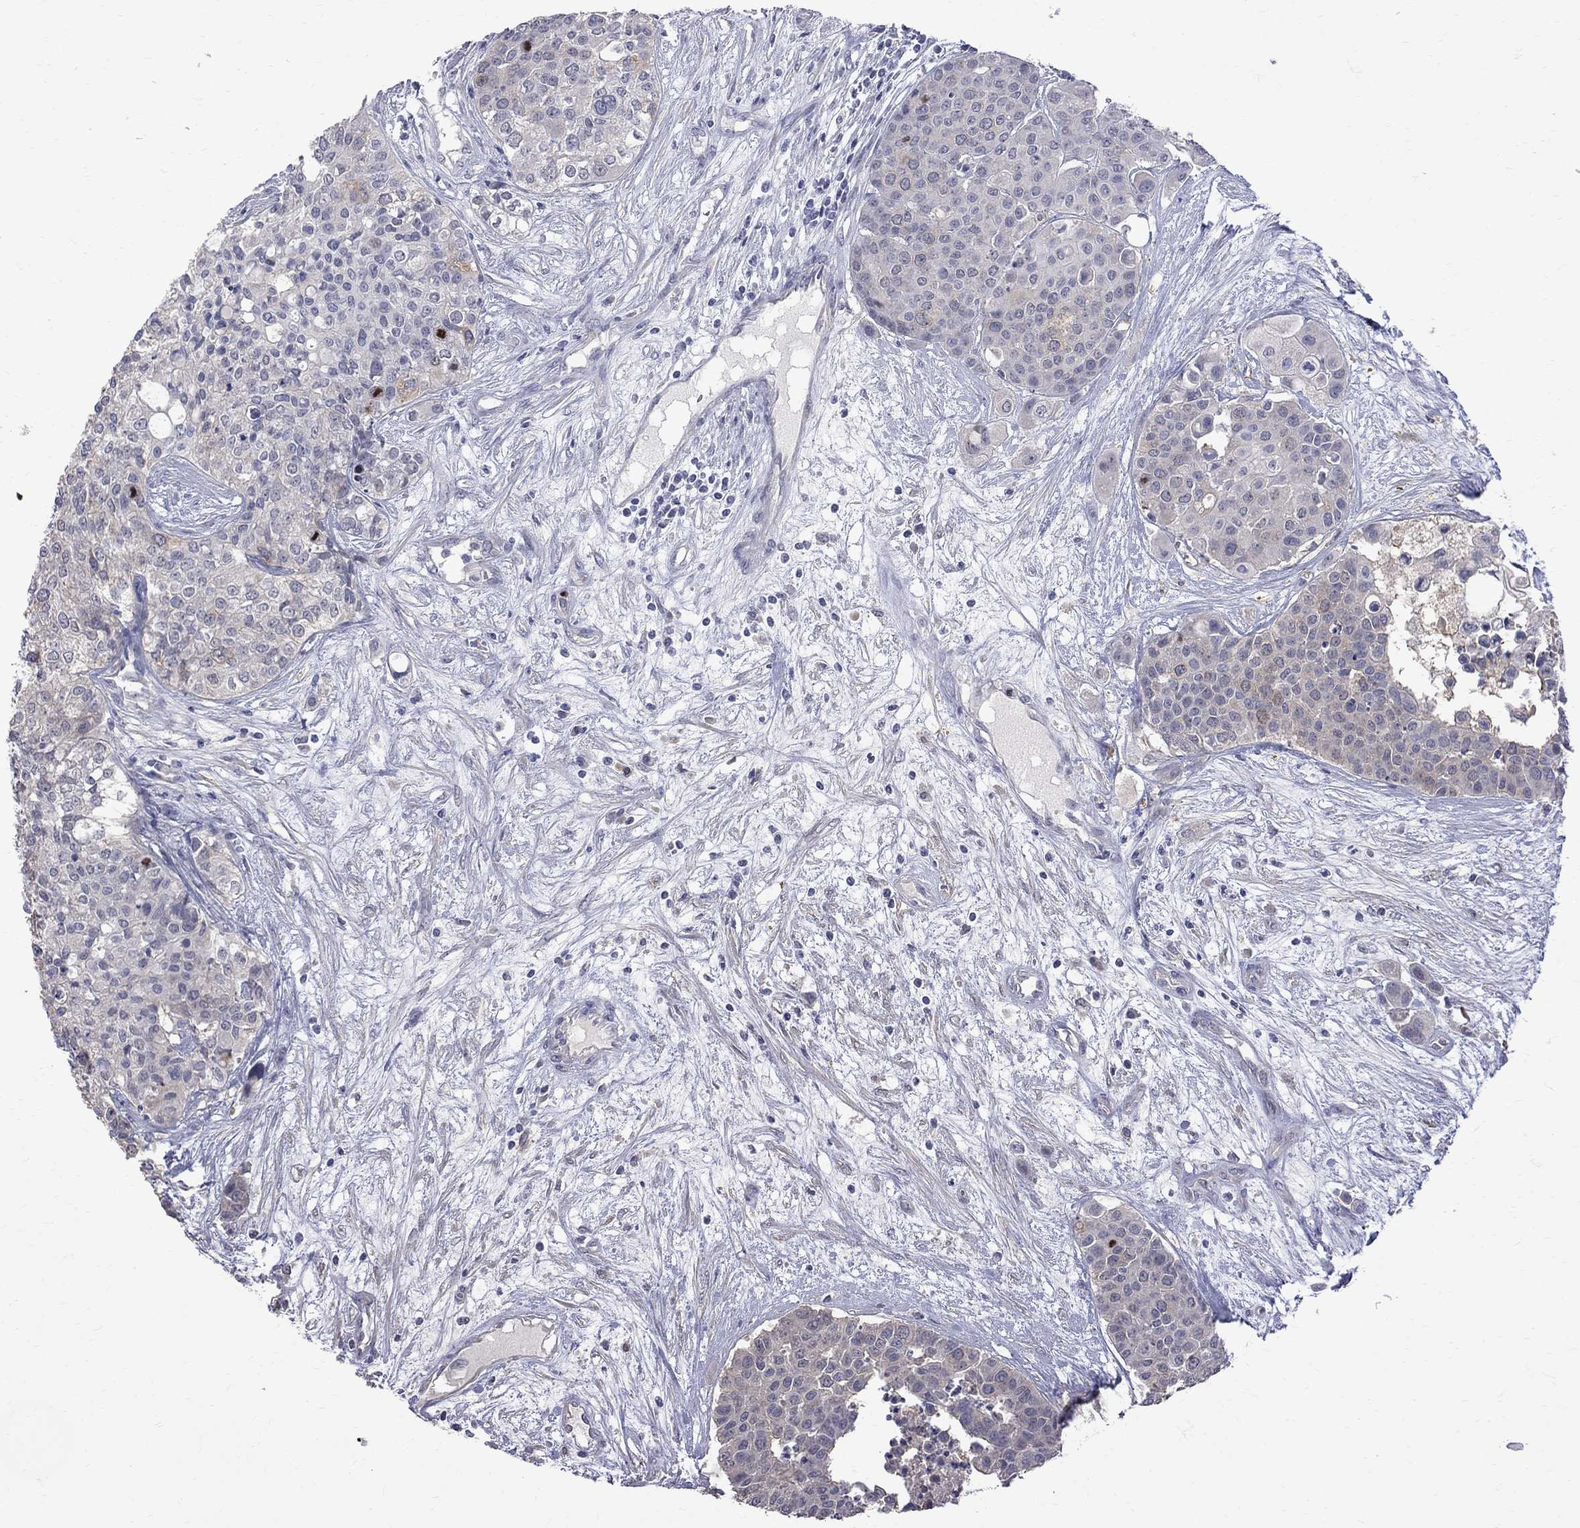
{"staining": {"intensity": "negative", "quantity": "none", "location": "none"}, "tissue": "carcinoid", "cell_type": "Tumor cells", "image_type": "cancer", "snomed": [{"axis": "morphology", "description": "Carcinoid, malignant, NOS"}, {"axis": "topography", "description": "Colon"}], "caption": "Histopathology image shows no significant protein expression in tumor cells of carcinoid.", "gene": "CKAP2", "patient": {"sex": "male", "age": 81}}